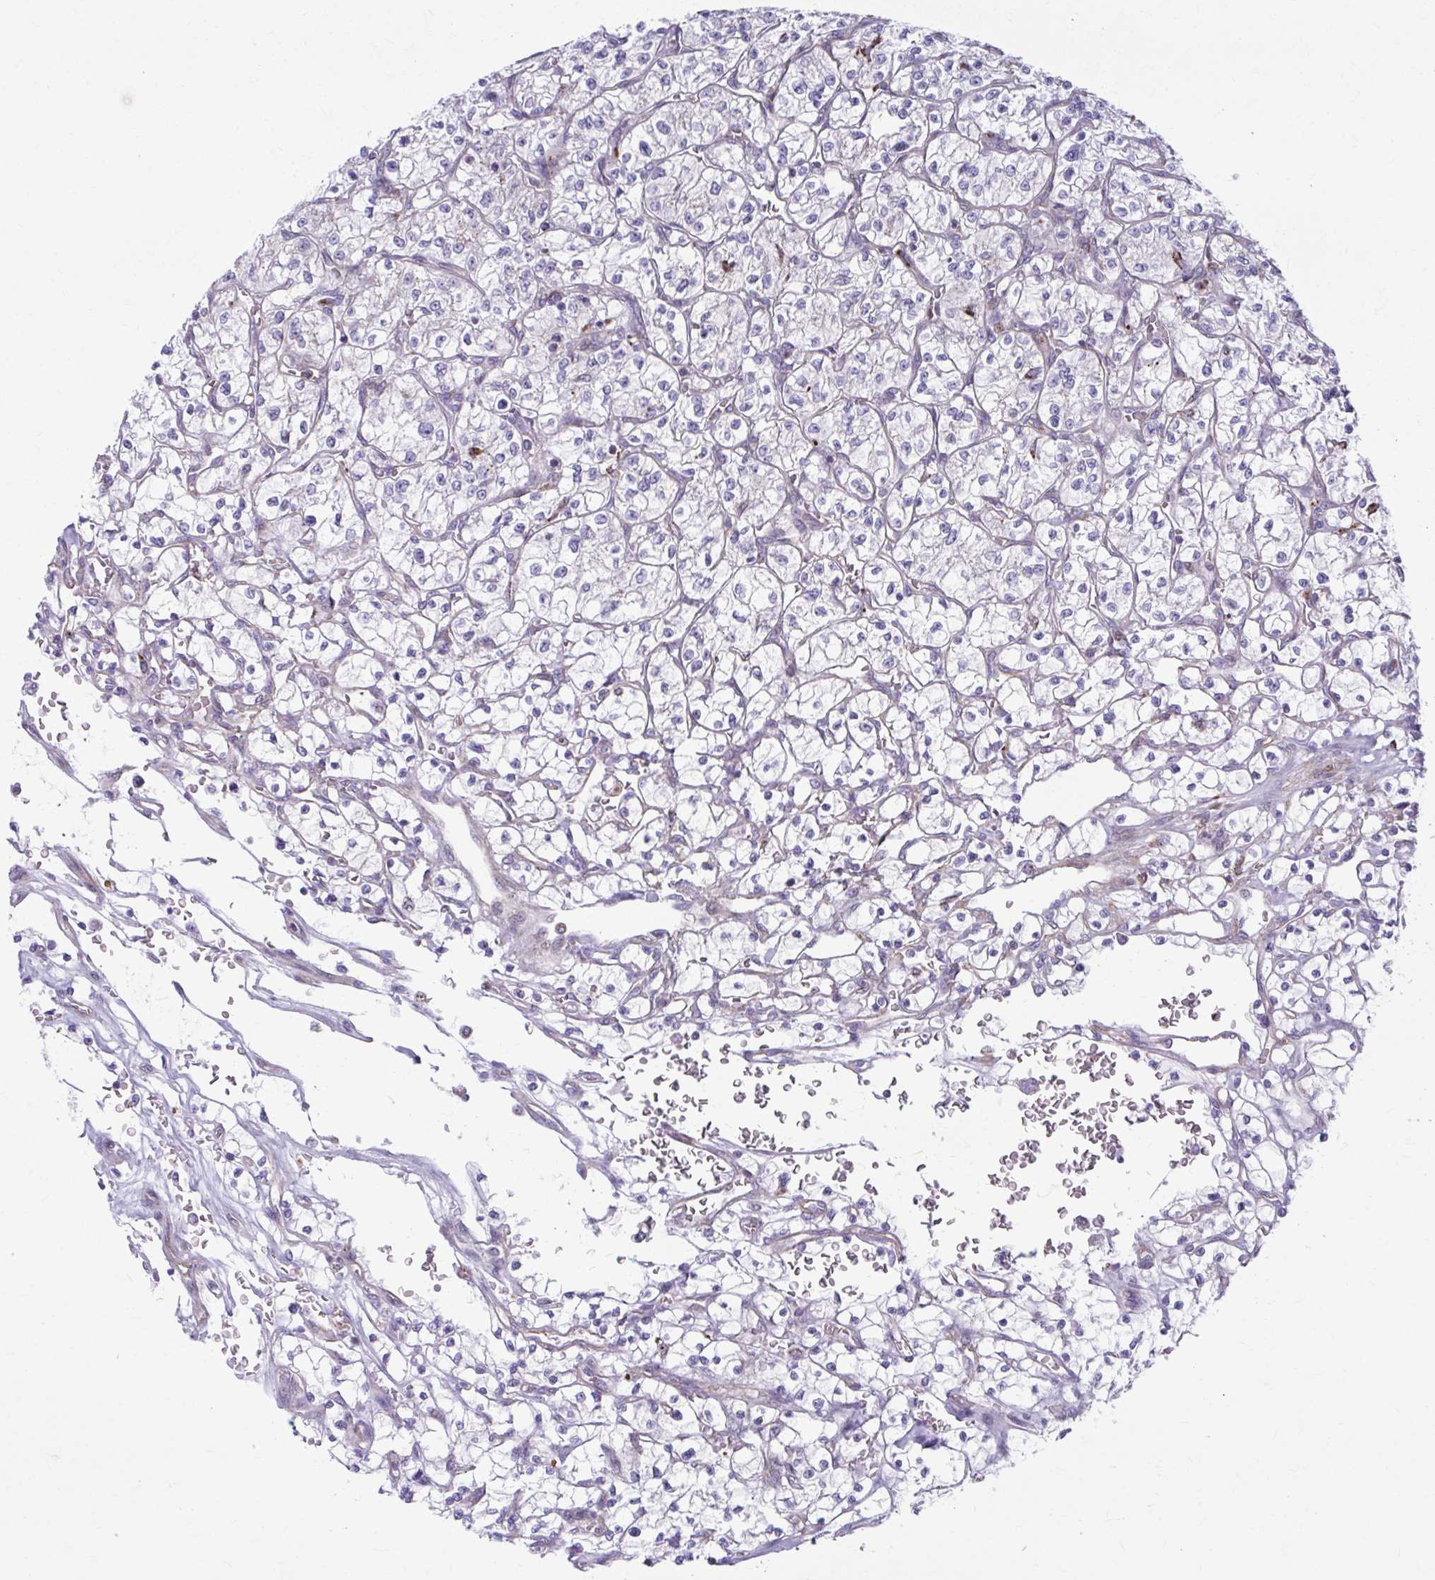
{"staining": {"intensity": "negative", "quantity": "none", "location": "none"}, "tissue": "renal cancer", "cell_type": "Tumor cells", "image_type": "cancer", "snomed": [{"axis": "morphology", "description": "Adenocarcinoma, NOS"}, {"axis": "topography", "description": "Kidney"}], "caption": "Tumor cells show no significant expression in renal cancer.", "gene": "LRRC4B", "patient": {"sex": "female", "age": 64}}